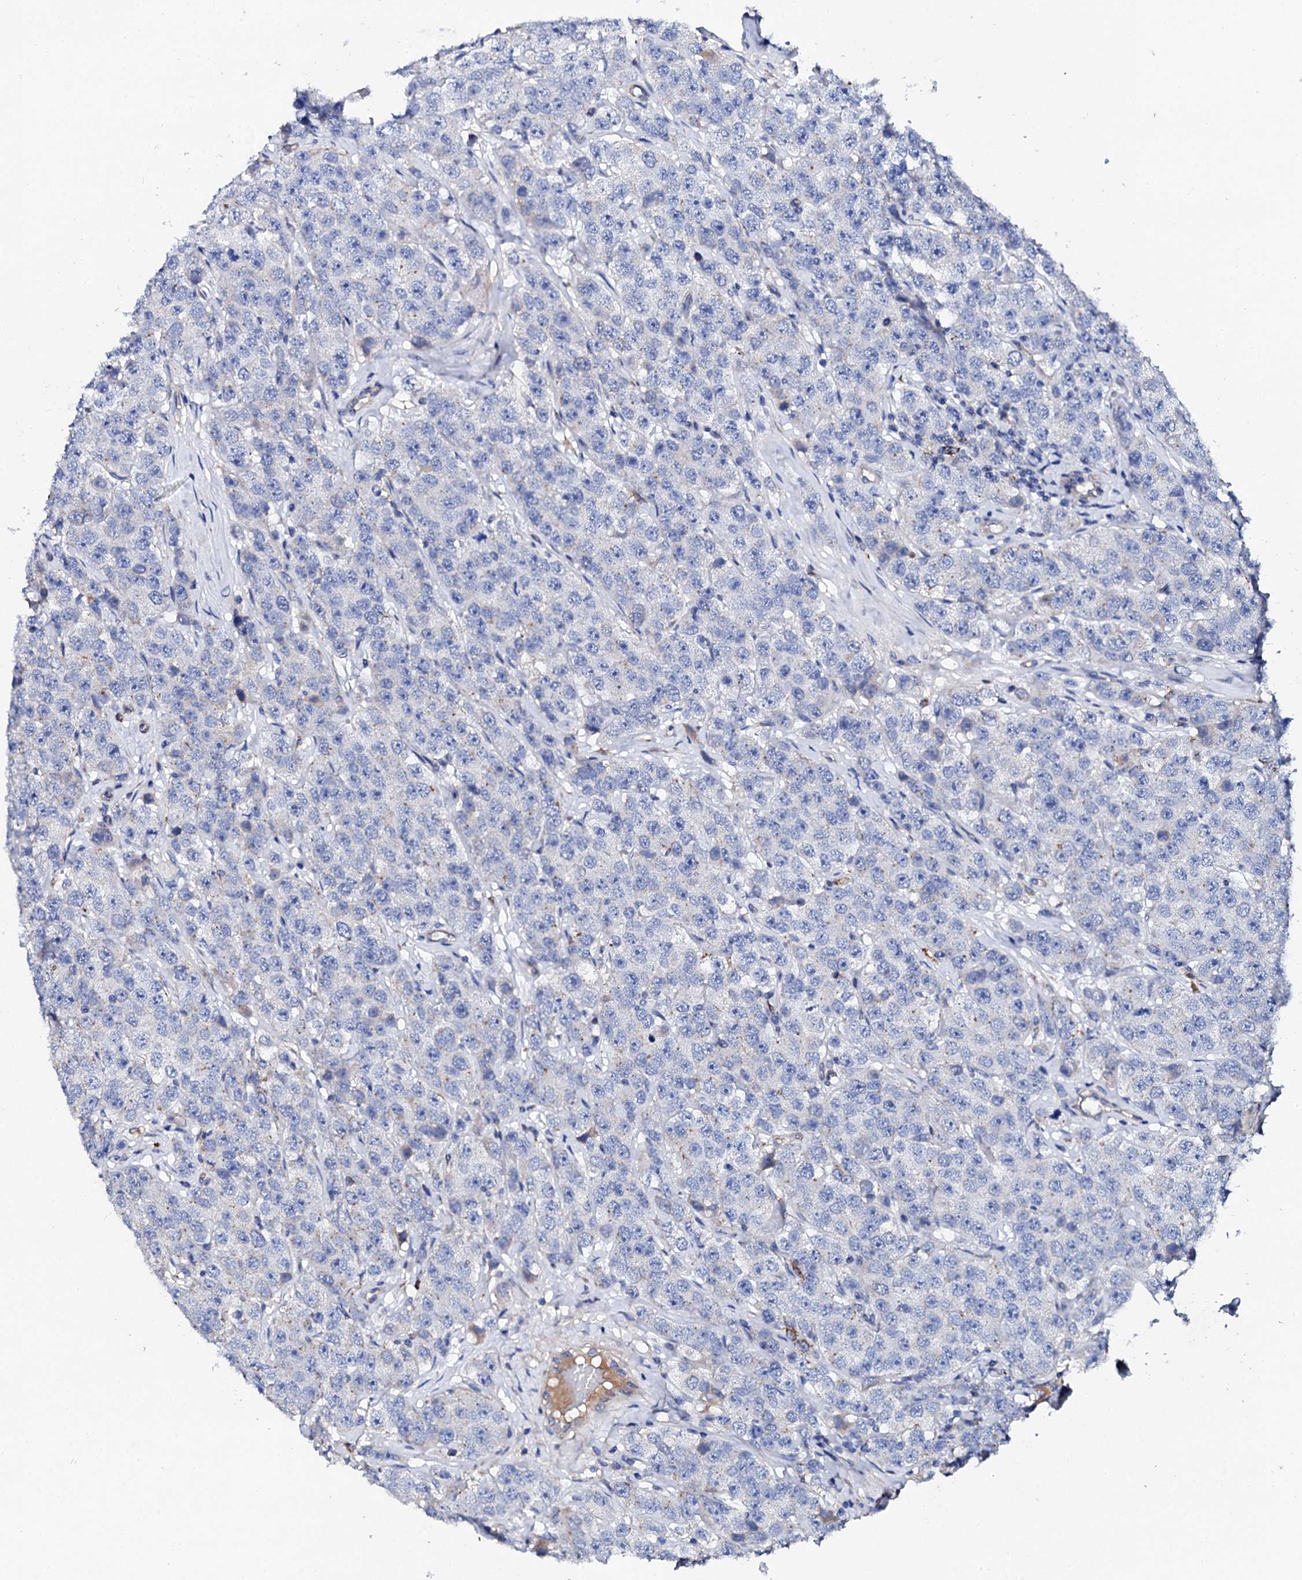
{"staining": {"intensity": "negative", "quantity": "none", "location": "none"}, "tissue": "testis cancer", "cell_type": "Tumor cells", "image_type": "cancer", "snomed": [{"axis": "morphology", "description": "Seminoma, NOS"}, {"axis": "topography", "description": "Testis"}], "caption": "Tumor cells show no significant protein expression in testis cancer.", "gene": "KLHL32", "patient": {"sex": "male", "age": 28}}